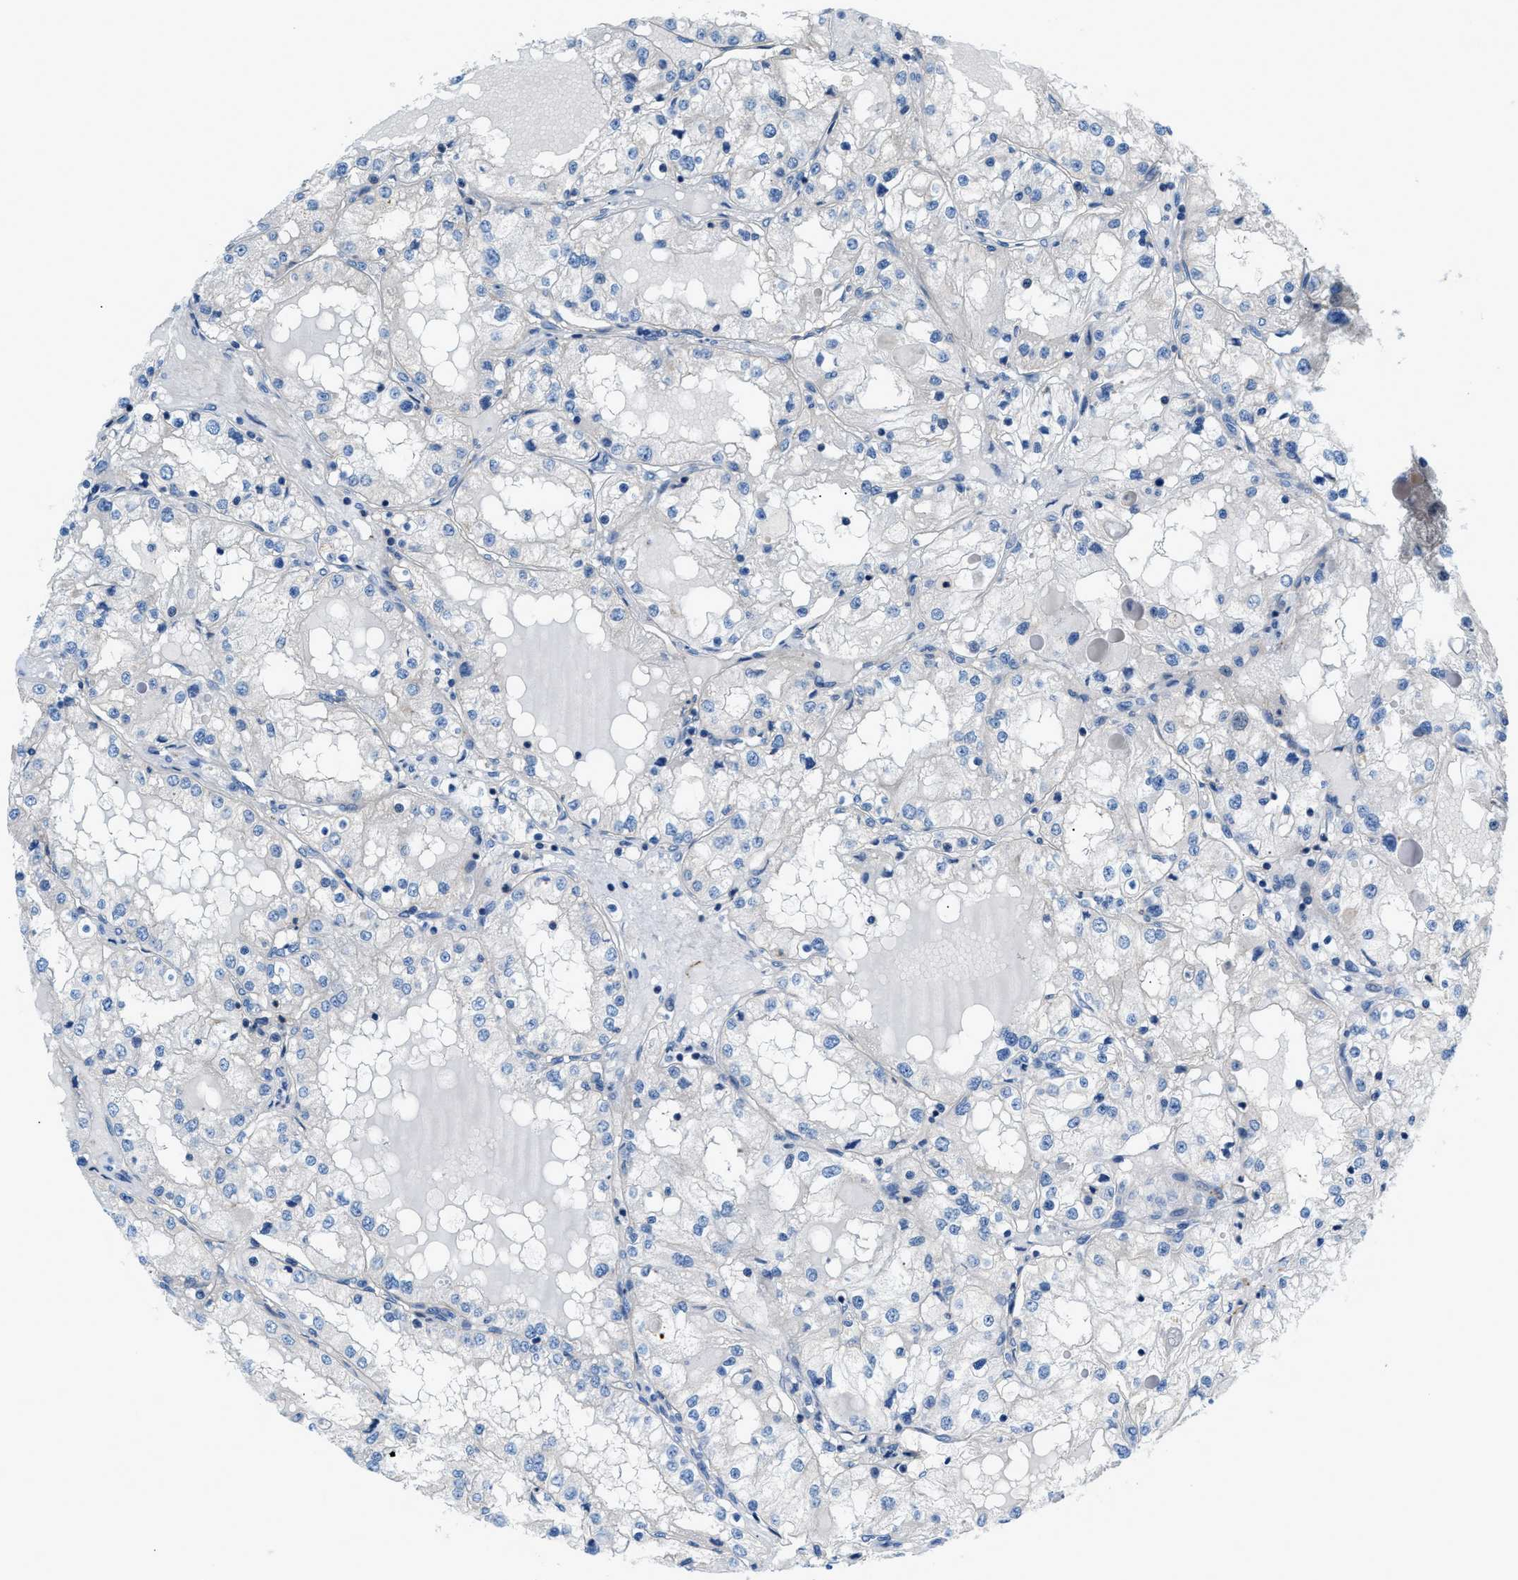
{"staining": {"intensity": "negative", "quantity": "none", "location": "none"}, "tissue": "renal cancer", "cell_type": "Tumor cells", "image_type": "cancer", "snomed": [{"axis": "morphology", "description": "Adenocarcinoma, NOS"}, {"axis": "topography", "description": "Kidney"}], "caption": "Protein analysis of renal cancer (adenocarcinoma) shows no significant staining in tumor cells.", "gene": "ORAI1", "patient": {"sex": "male", "age": 68}}